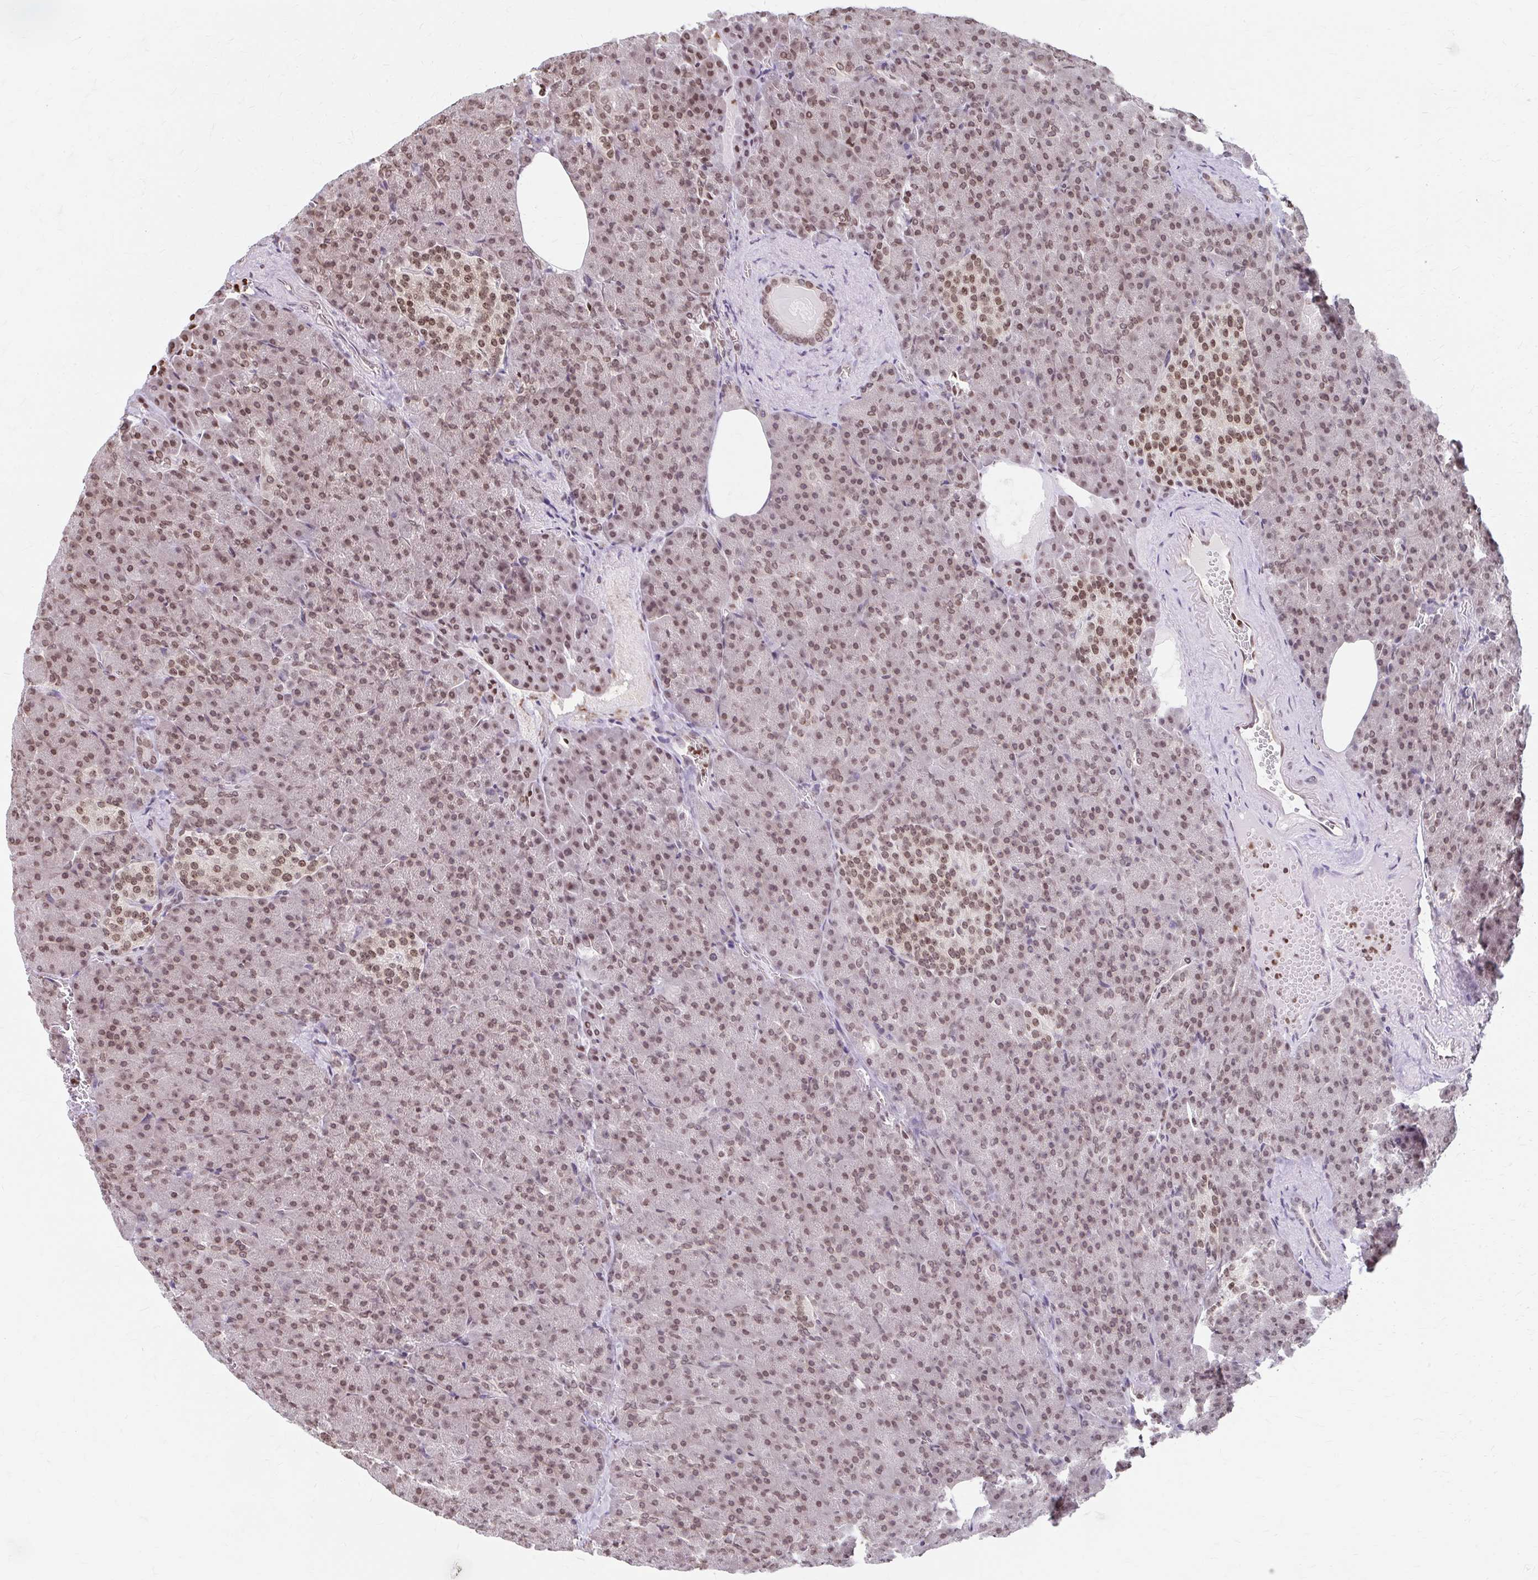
{"staining": {"intensity": "moderate", "quantity": ">75%", "location": "nuclear"}, "tissue": "pancreas", "cell_type": "Exocrine glandular cells", "image_type": "normal", "snomed": [{"axis": "morphology", "description": "Normal tissue, NOS"}, {"axis": "topography", "description": "Pancreas"}], "caption": "Immunohistochemistry (IHC) (DAB (3,3'-diaminobenzidine)) staining of normal pancreas shows moderate nuclear protein staining in about >75% of exocrine glandular cells. (DAB IHC with brightfield microscopy, high magnification).", "gene": "ORC3", "patient": {"sex": "female", "age": 74}}